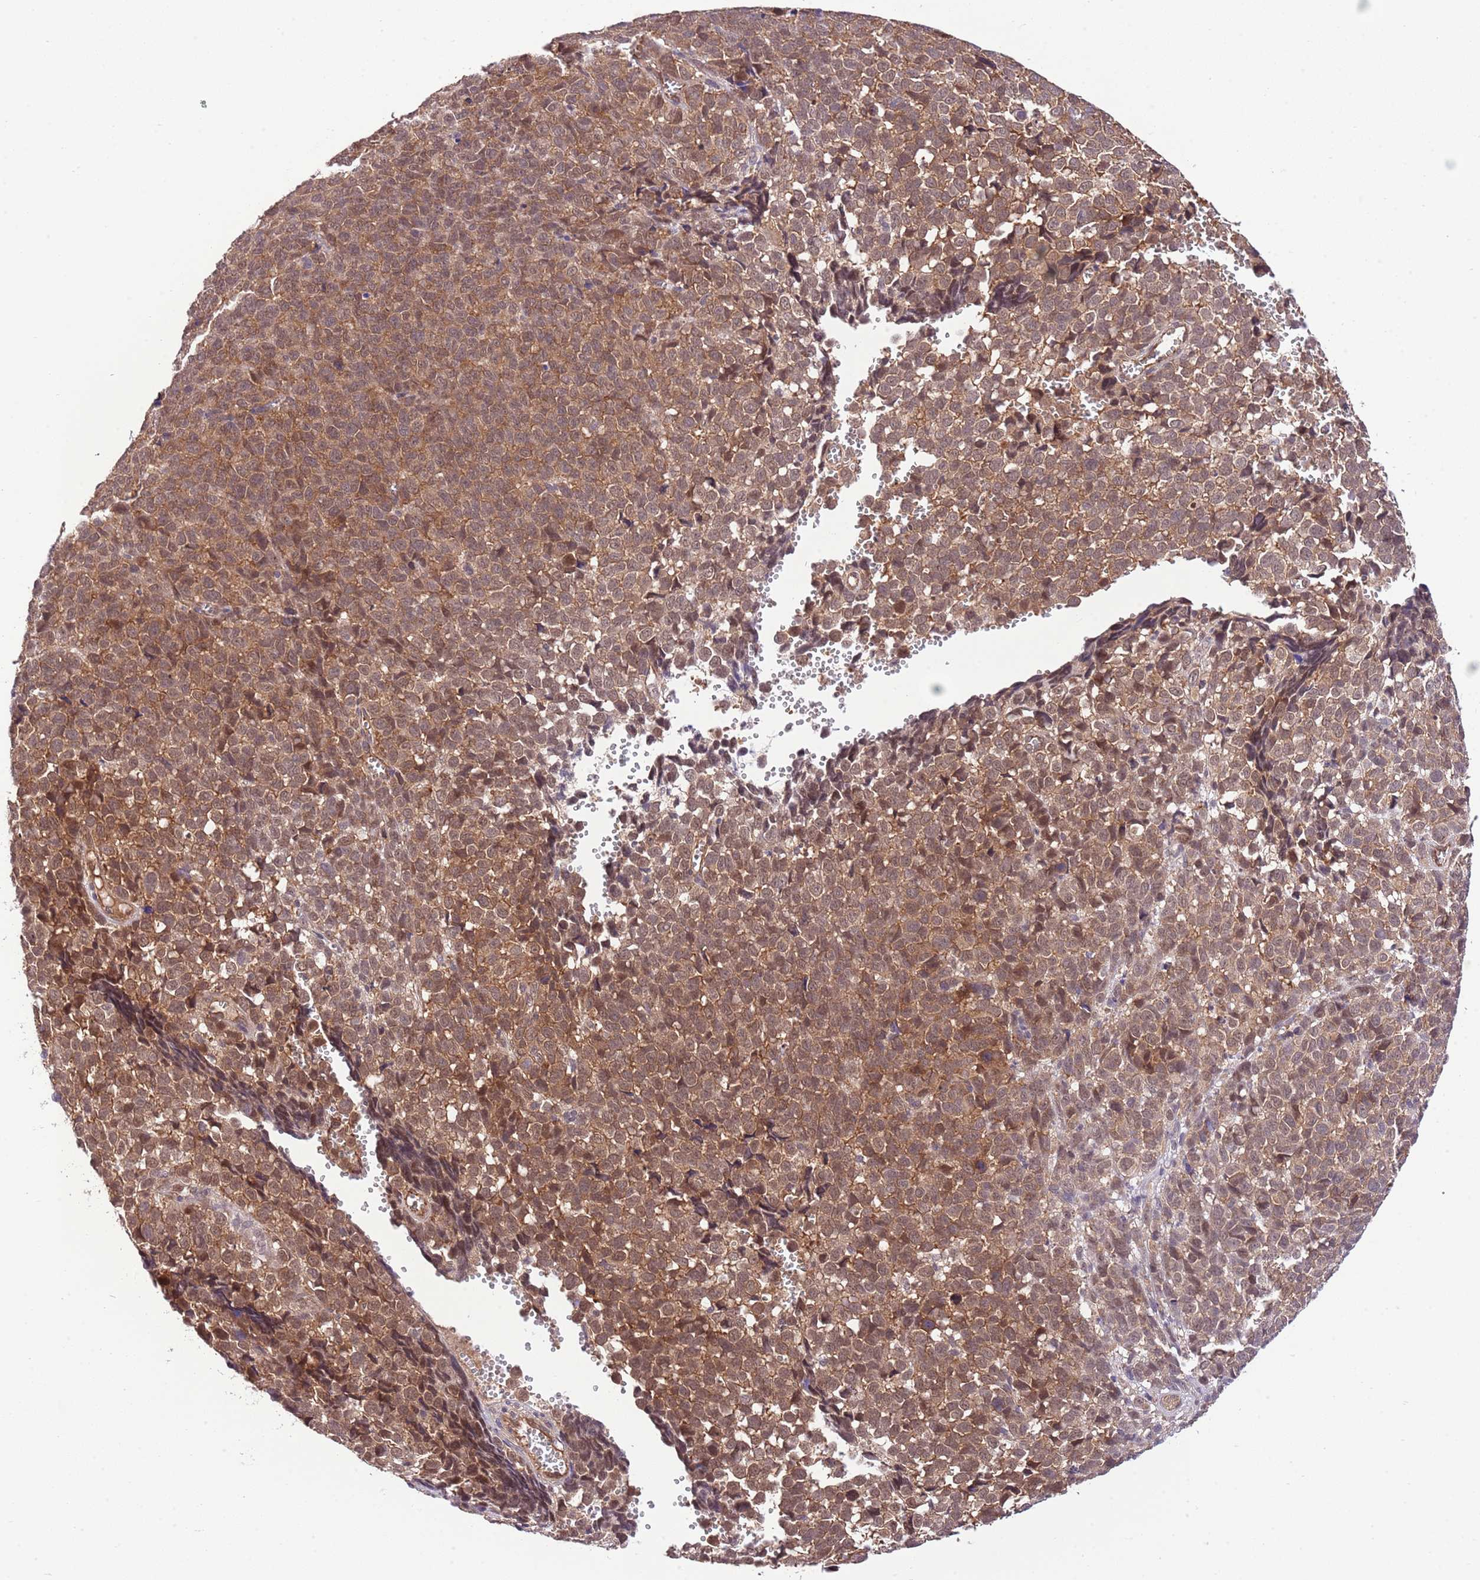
{"staining": {"intensity": "moderate", "quantity": ">75%", "location": "cytoplasmic/membranous"}, "tissue": "melanoma", "cell_type": "Tumor cells", "image_type": "cancer", "snomed": [{"axis": "morphology", "description": "Malignant melanoma, NOS"}, {"axis": "topography", "description": "Nose, NOS"}], "caption": "There is medium levels of moderate cytoplasmic/membranous expression in tumor cells of melanoma, as demonstrated by immunohistochemical staining (brown color).", "gene": "DONSON", "patient": {"sex": "female", "age": 48}}